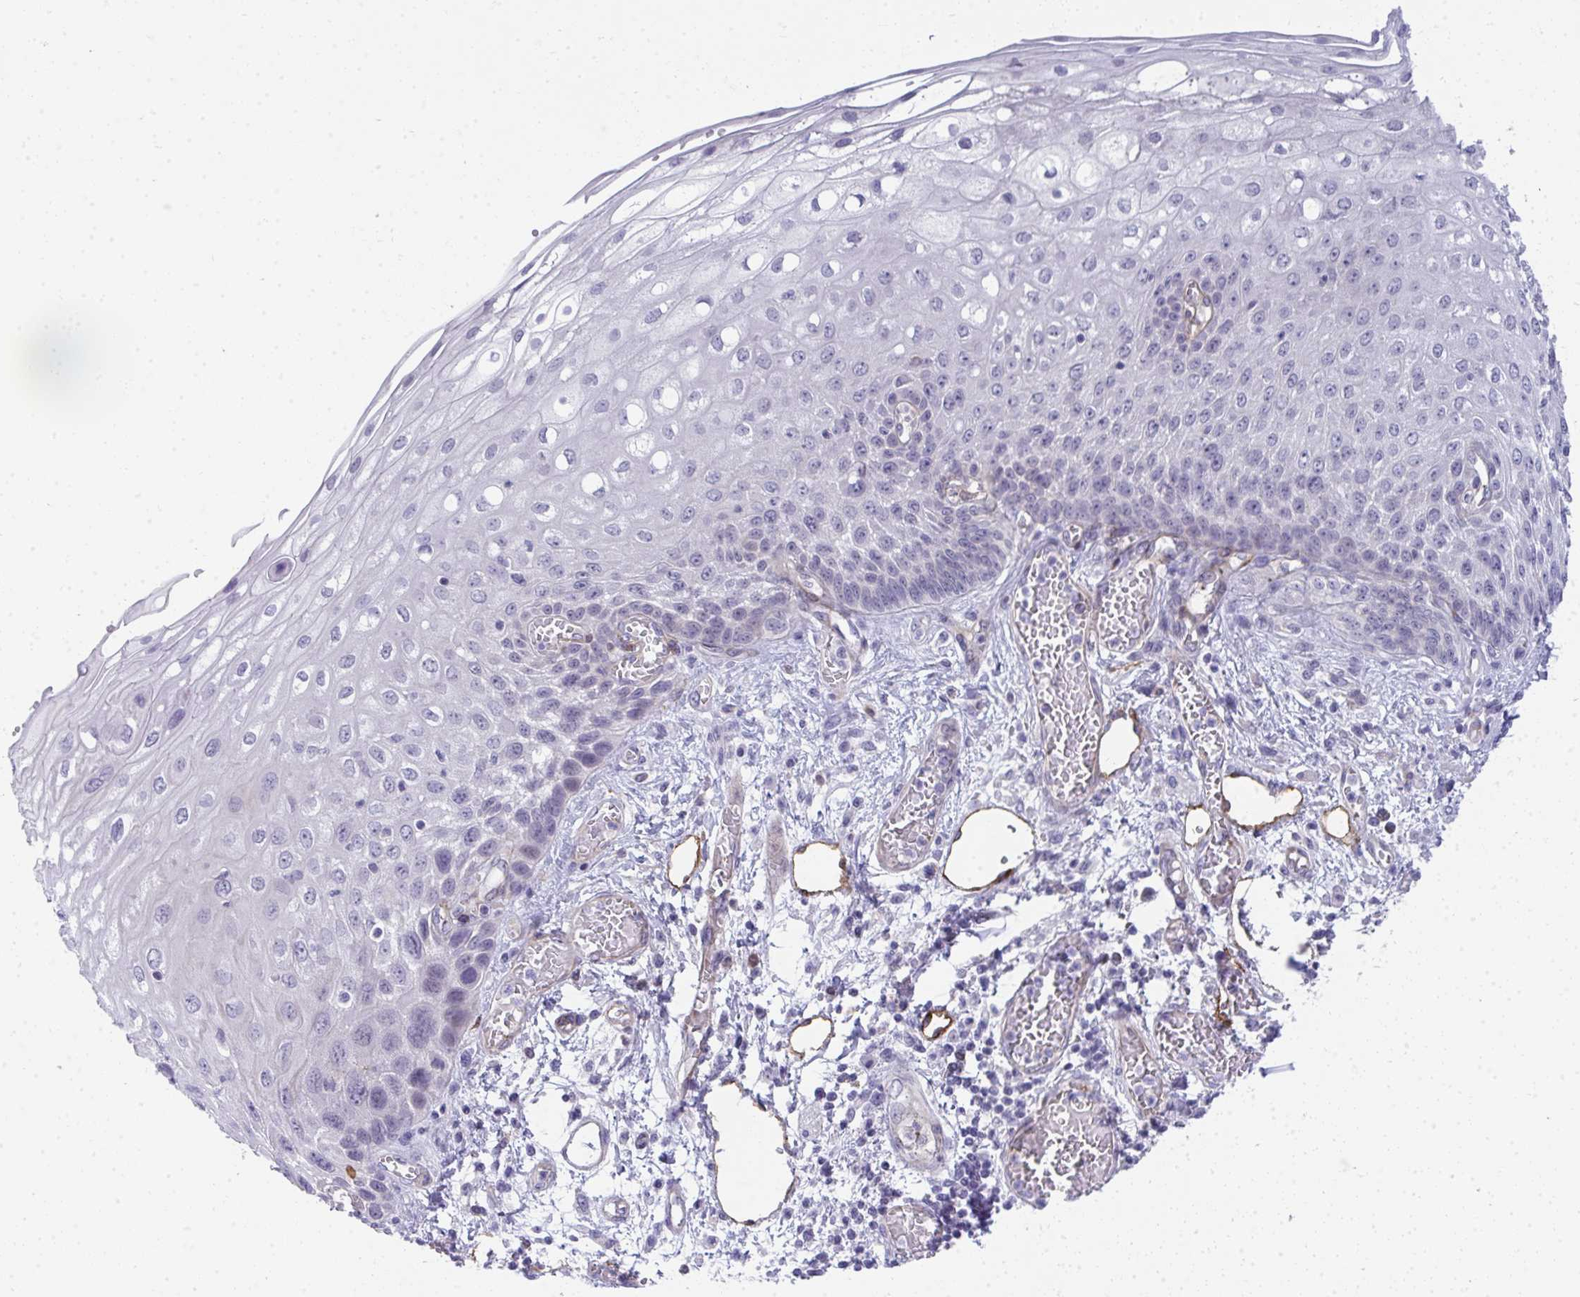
{"staining": {"intensity": "negative", "quantity": "none", "location": "none"}, "tissue": "esophagus", "cell_type": "Squamous epithelial cells", "image_type": "normal", "snomed": [{"axis": "morphology", "description": "Normal tissue, NOS"}, {"axis": "morphology", "description": "Adenocarcinoma, NOS"}, {"axis": "topography", "description": "Esophagus"}], "caption": "The micrograph displays no significant staining in squamous epithelial cells of esophagus.", "gene": "TMEM82", "patient": {"sex": "male", "age": 81}}